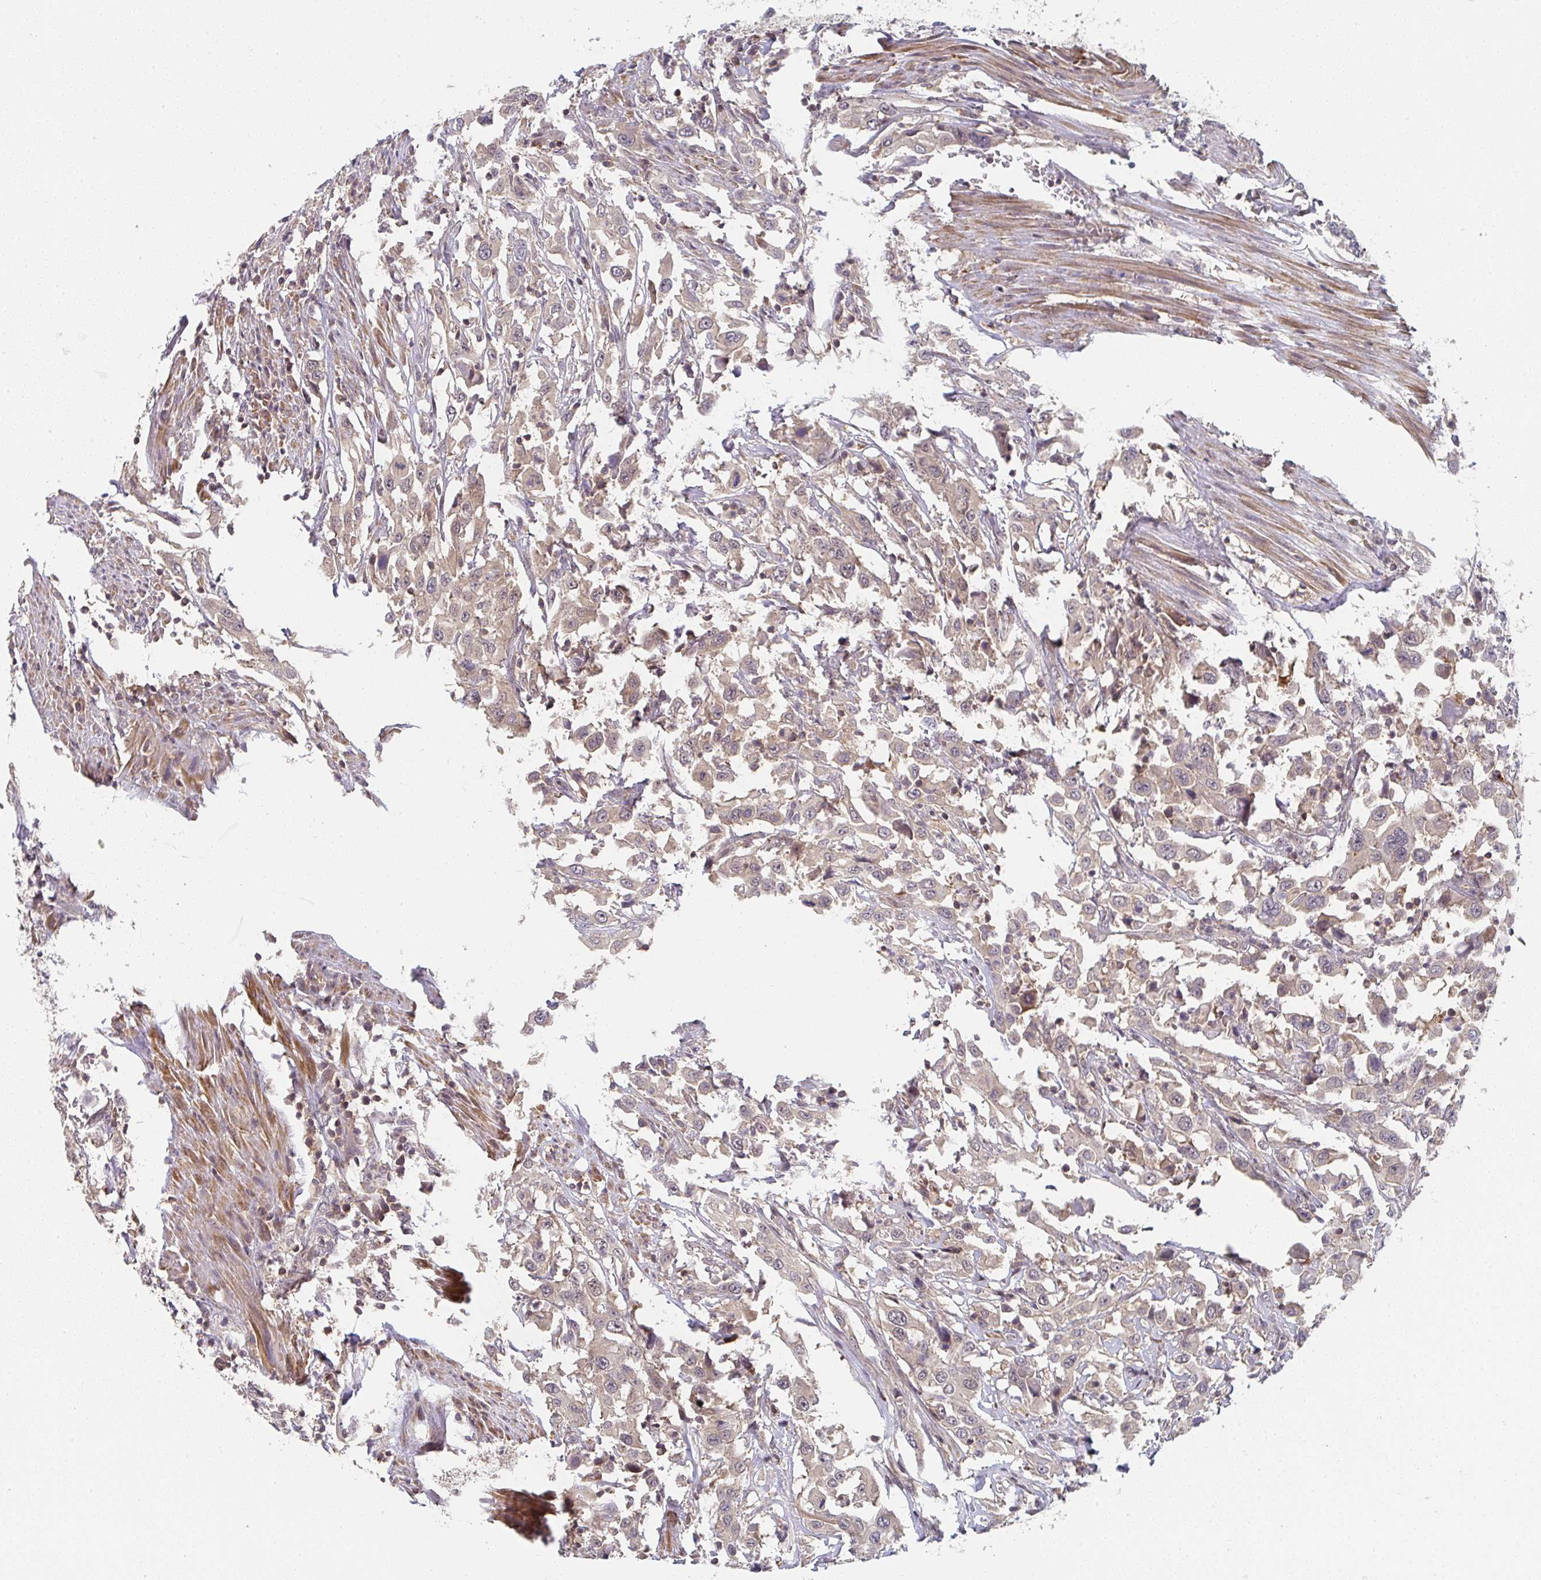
{"staining": {"intensity": "weak", "quantity": "25%-75%", "location": "cytoplasmic/membranous"}, "tissue": "urothelial cancer", "cell_type": "Tumor cells", "image_type": "cancer", "snomed": [{"axis": "morphology", "description": "Urothelial carcinoma, High grade"}, {"axis": "topography", "description": "Urinary bladder"}], "caption": "Urothelial cancer stained for a protein (brown) displays weak cytoplasmic/membranous positive expression in about 25%-75% of tumor cells.", "gene": "RANGRF", "patient": {"sex": "male", "age": 61}}